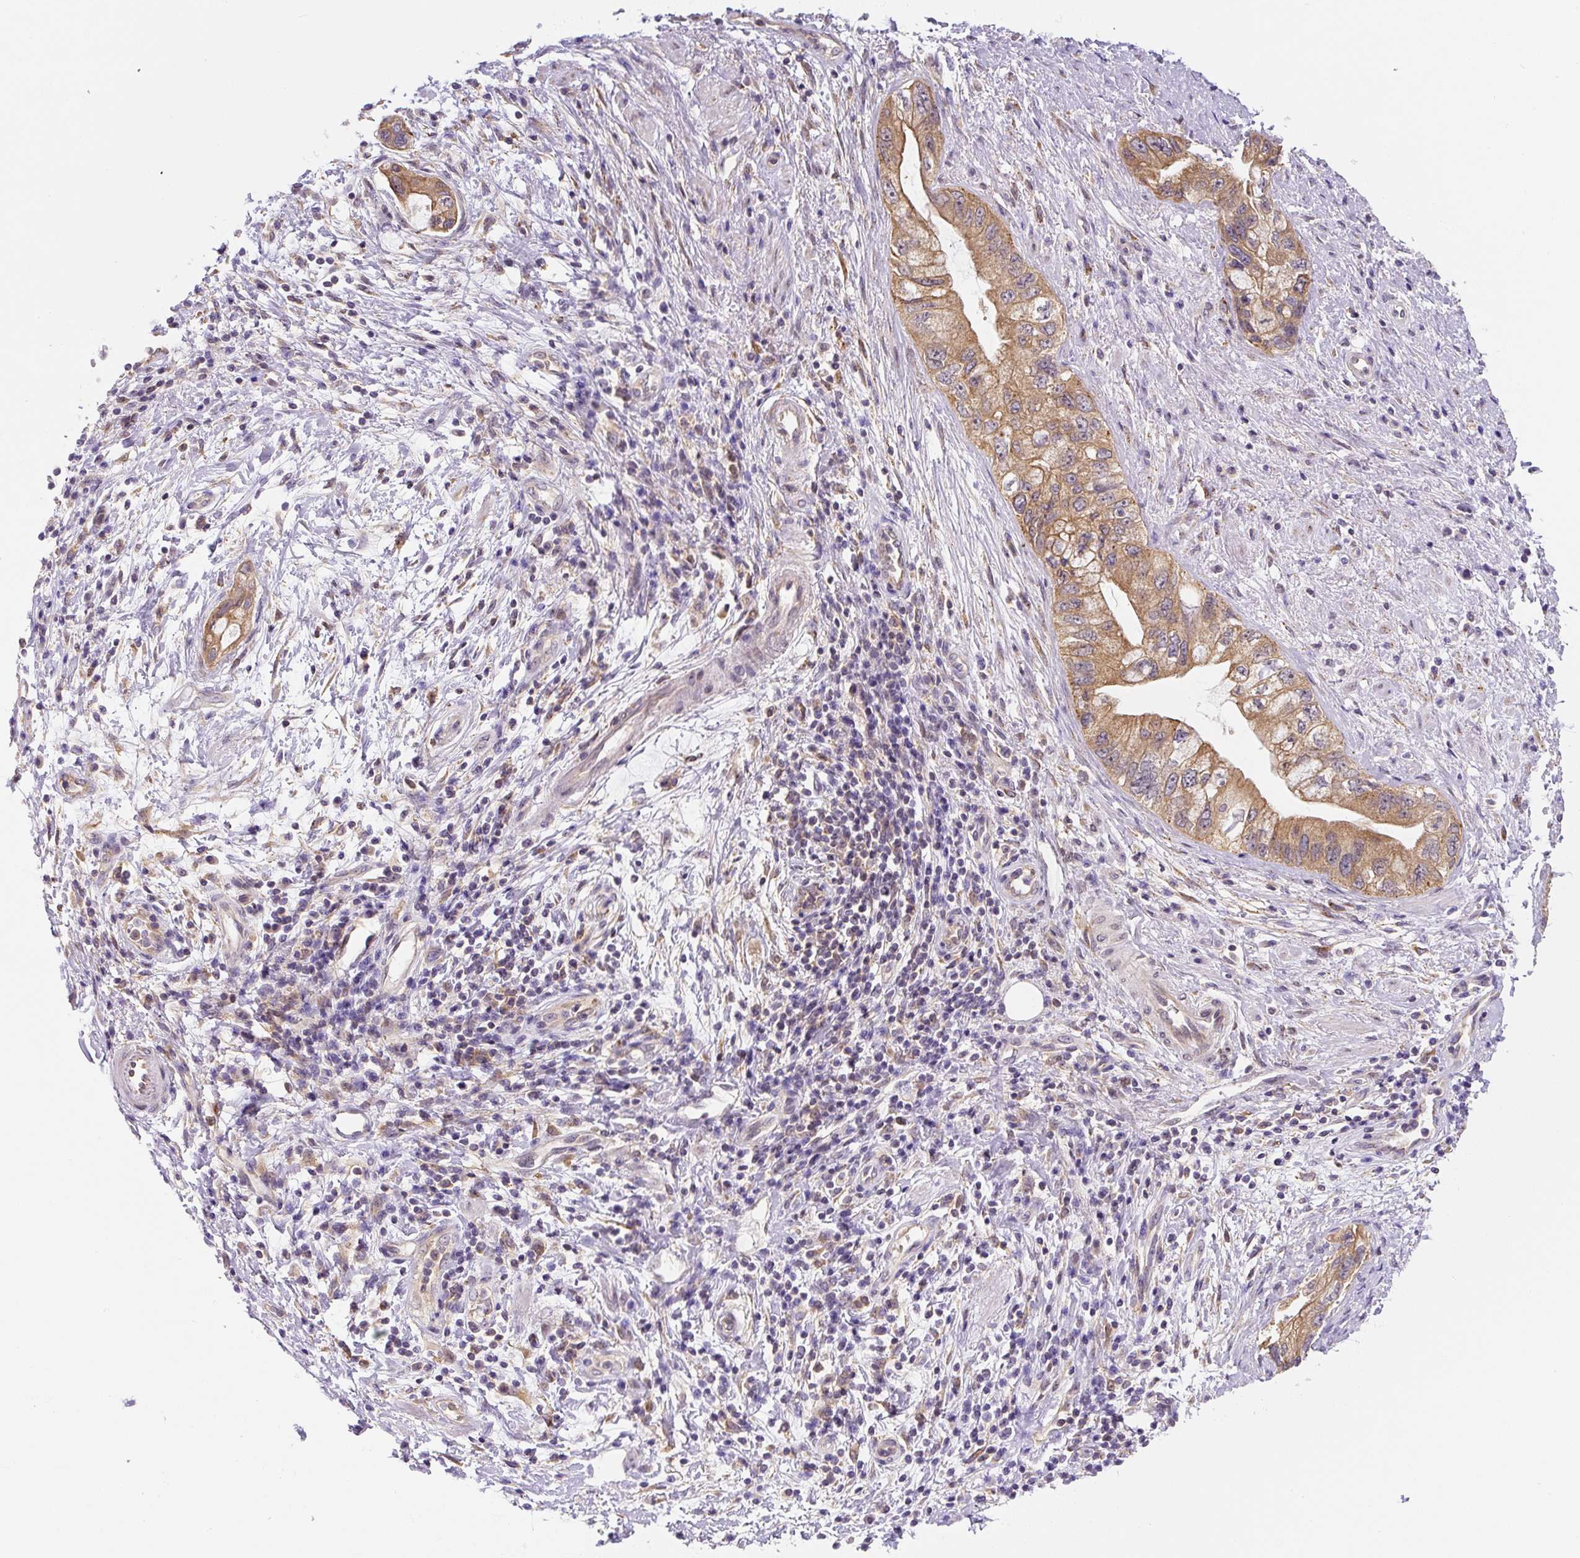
{"staining": {"intensity": "moderate", "quantity": ">75%", "location": "cytoplasmic/membranous"}, "tissue": "pancreatic cancer", "cell_type": "Tumor cells", "image_type": "cancer", "snomed": [{"axis": "morphology", "description": "Adenocarcinoma, NOS"}, {"axis": "topography", "description": "Pancreas"}], "caption": "A photomicrograph of pancreatic adenocarcinoma stained for a protein demonstrates moderate cytoplasmic/membranous brown staining in tumor cells.", "gene": "PLA2G4A", "patient": {"sex": "female", "age": 73}}